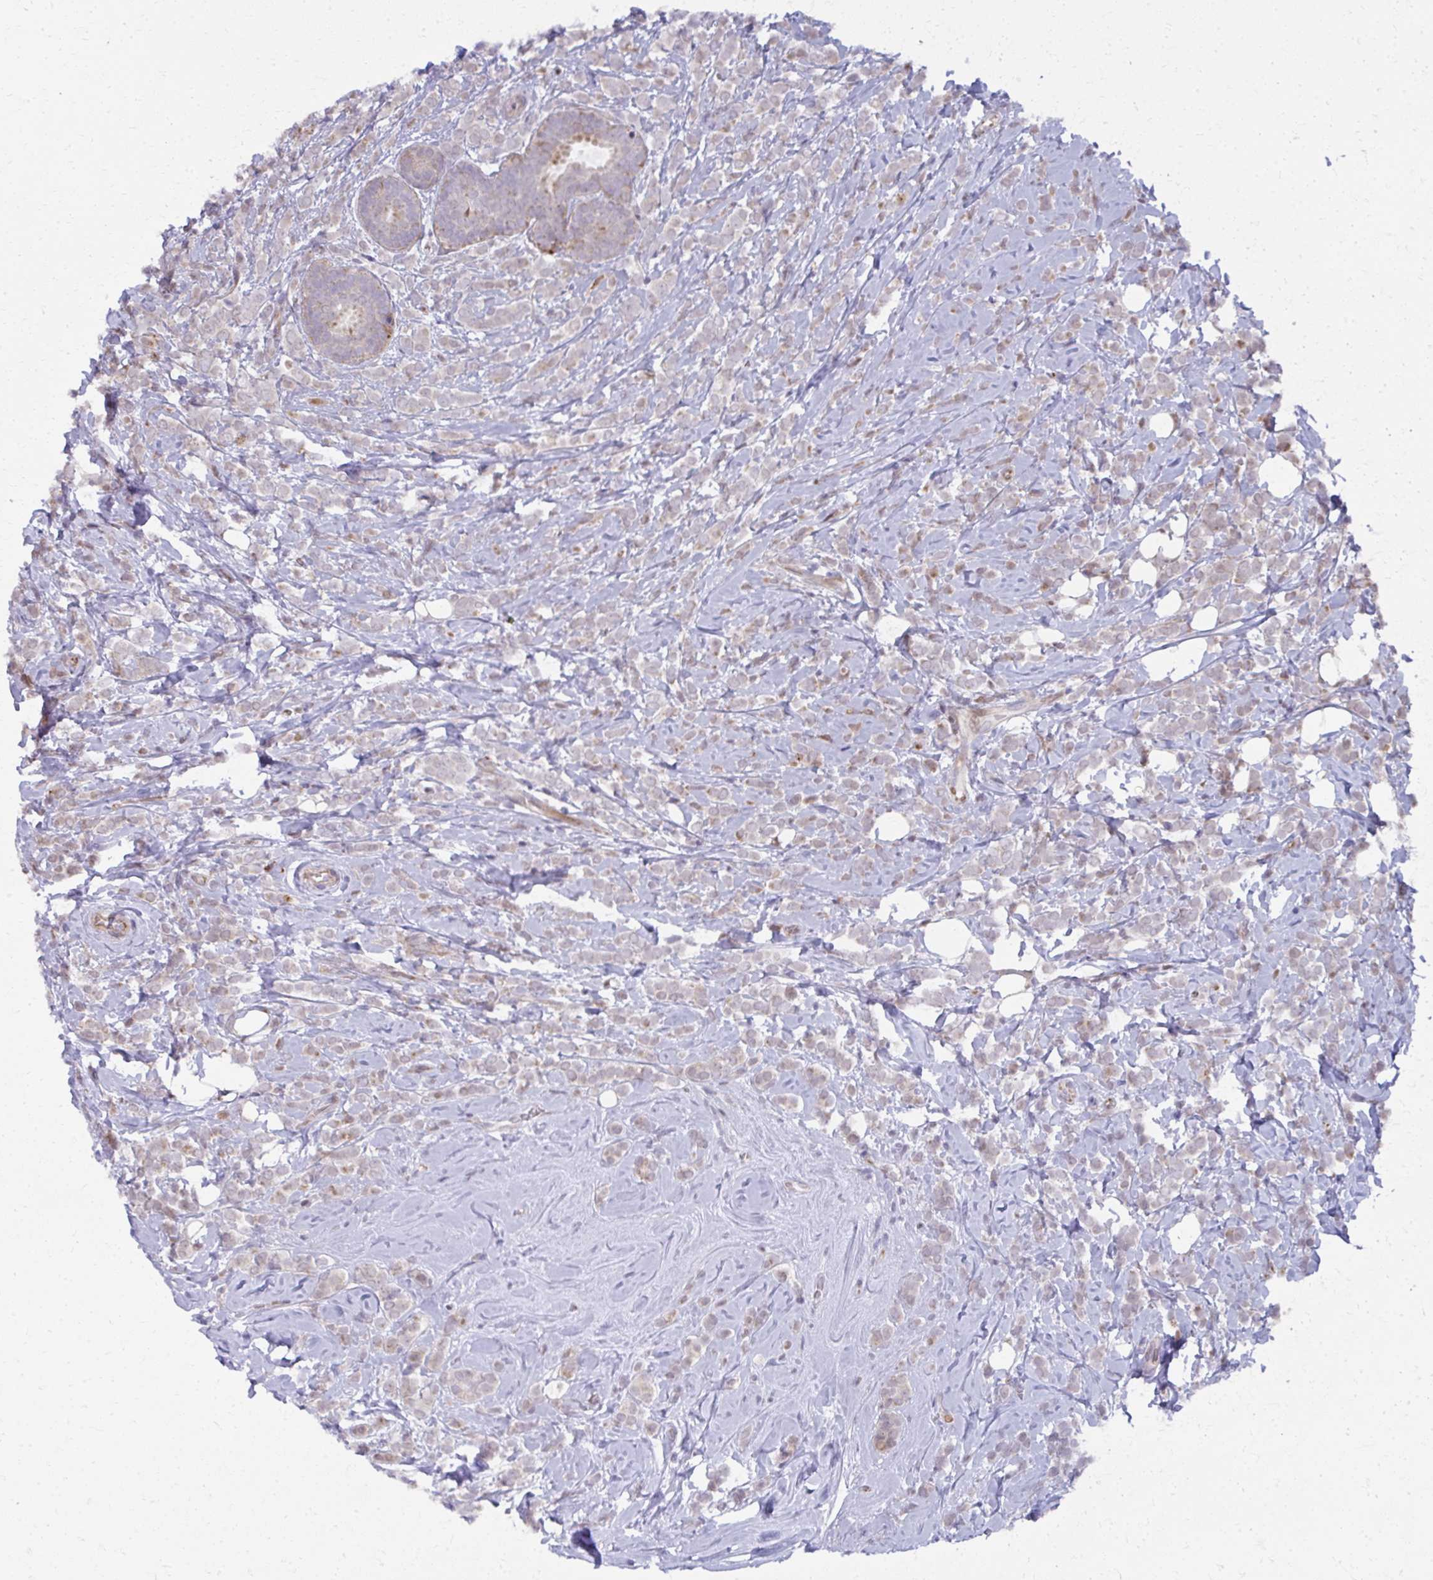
{"staining": {"intensity": "weak", "quantity": "25%-75%", "location": "cytoplasmic/membranous"}, "tissue": "breast cancer", "cell_type": "Tumor cells", "image_type": "cancer", "snomed": [{"axis": "morphology", "description": "Lobular carcinoma"}, {"axis": "topography", "description": "Breast"}], "caption": "Breast lobular carcinoma stained with a protein marker displays weak staining in tumor cells.", "gene": "MAF1", "patient": {"sex": "female", "age": 49}}